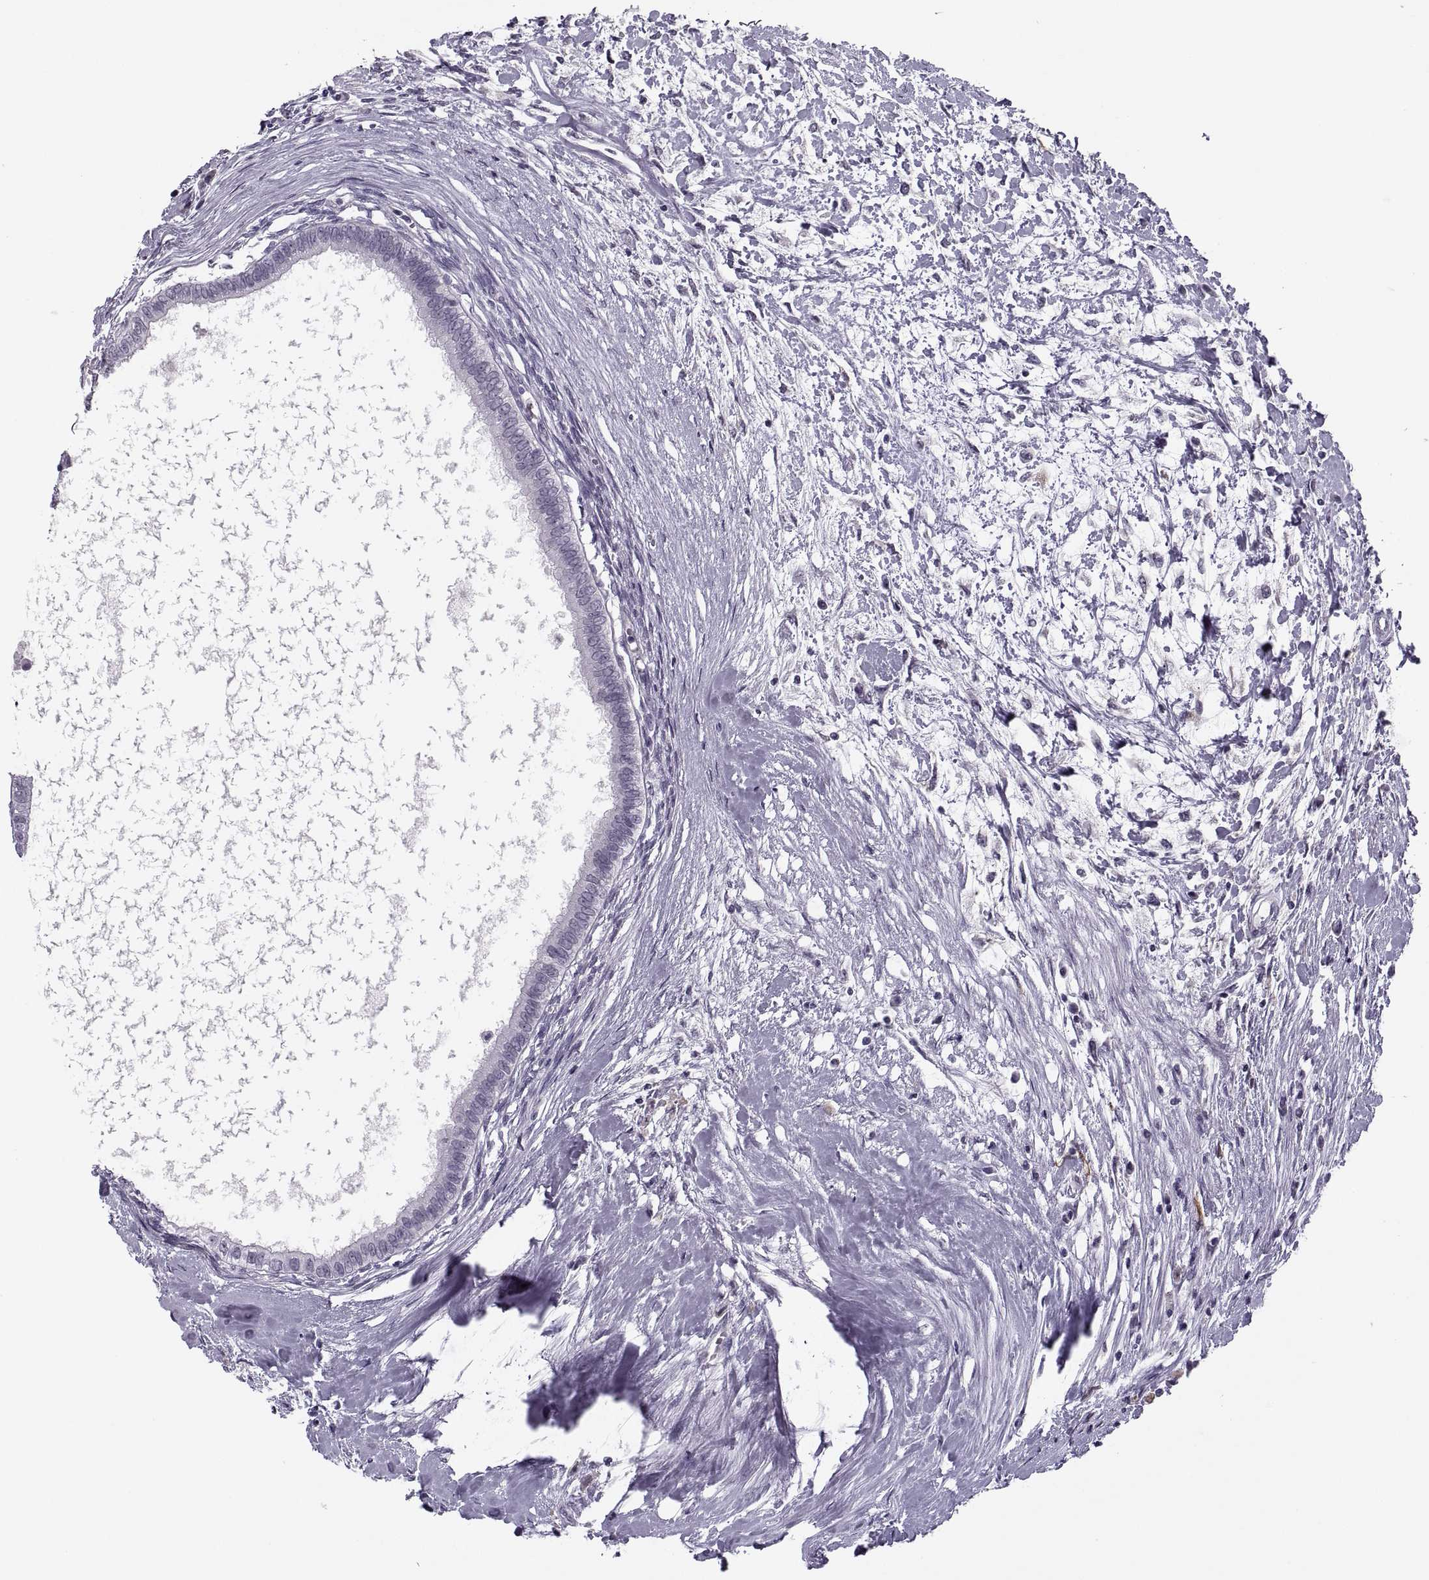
{"staining": {"intensity": "negative", "quantity": "none", "location": "none"}, "tissue": "testis cancer", "cell_type": "Tumor cells", "image_type": "cancer", "snomed": [{"axis": "morphology", "description": "Carcinoma, Embryonal, NOS"}, {"axis": "topography", "description": "Testis"}], "caption": "IHC image of neoplastic tissue: embryonal carcinoma (testis) stained with DAB (3,3'-diaminobenzidine) demonstrates no significant protein staining in tumor cells.", "gene": "PAGE5", "patient": {"sex": "male", "age": 37}}